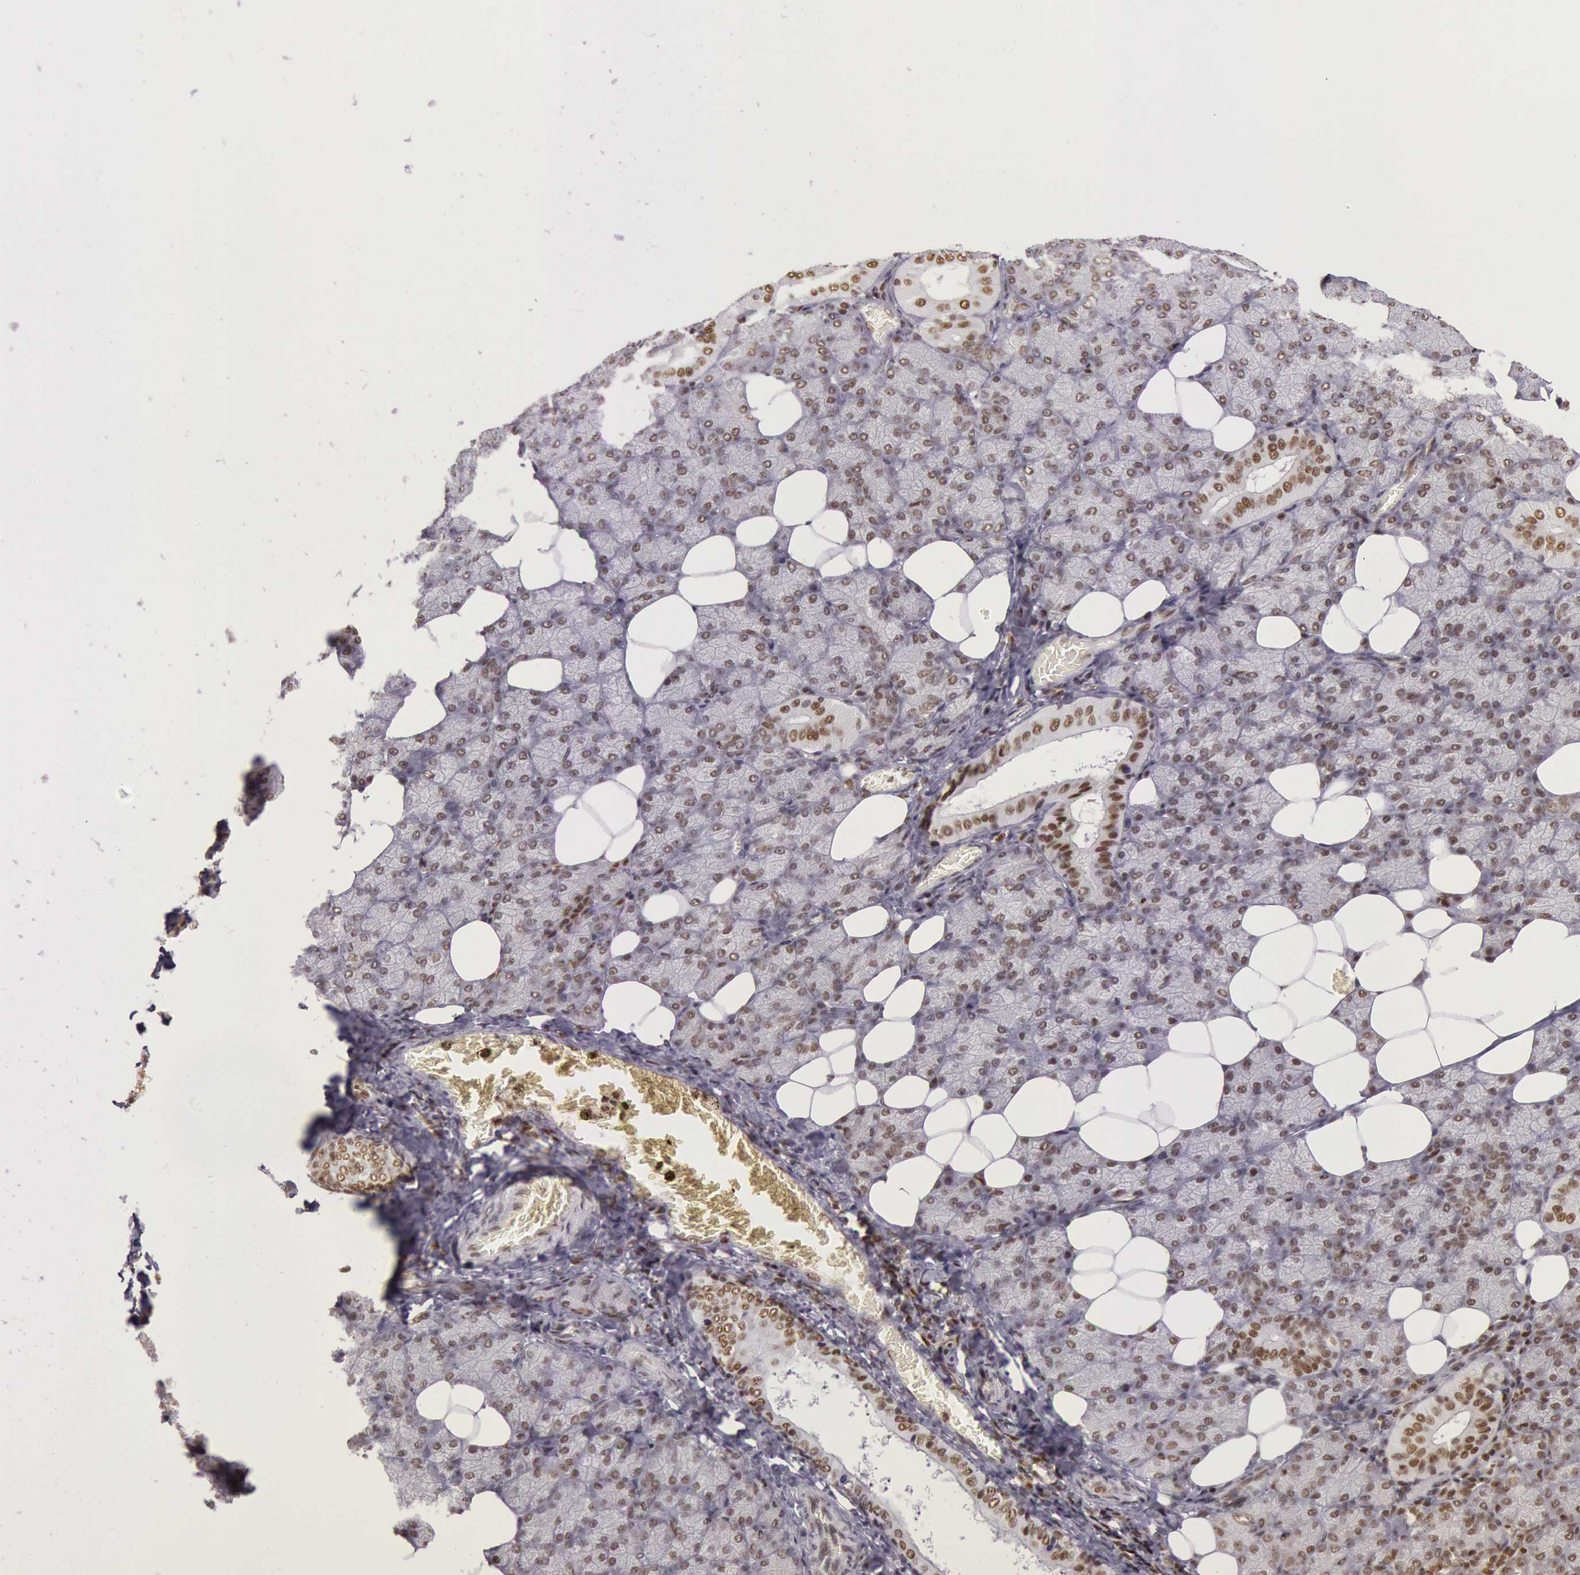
{"staining": {"intensity": "strong", "quantity": ">75%", "location": "nuclear"}, "tissue": "salivary gland", "cell_type": "Glandular cells", "image_type": "normal", "snomed": [{"axis": "morphology", "description": "Normal tissue, NOS"}, {"axis": "topography", "description": "Lymph node"}, {"axis": "topography", "description": "Salivary gland"}], "caption": "Glandular cells exhibit high levels of strong nuclear expression in about >75% of cells in normal salivary gland.", "gene": "ESS2", "patient": {"sex": "male", "age": 8}}